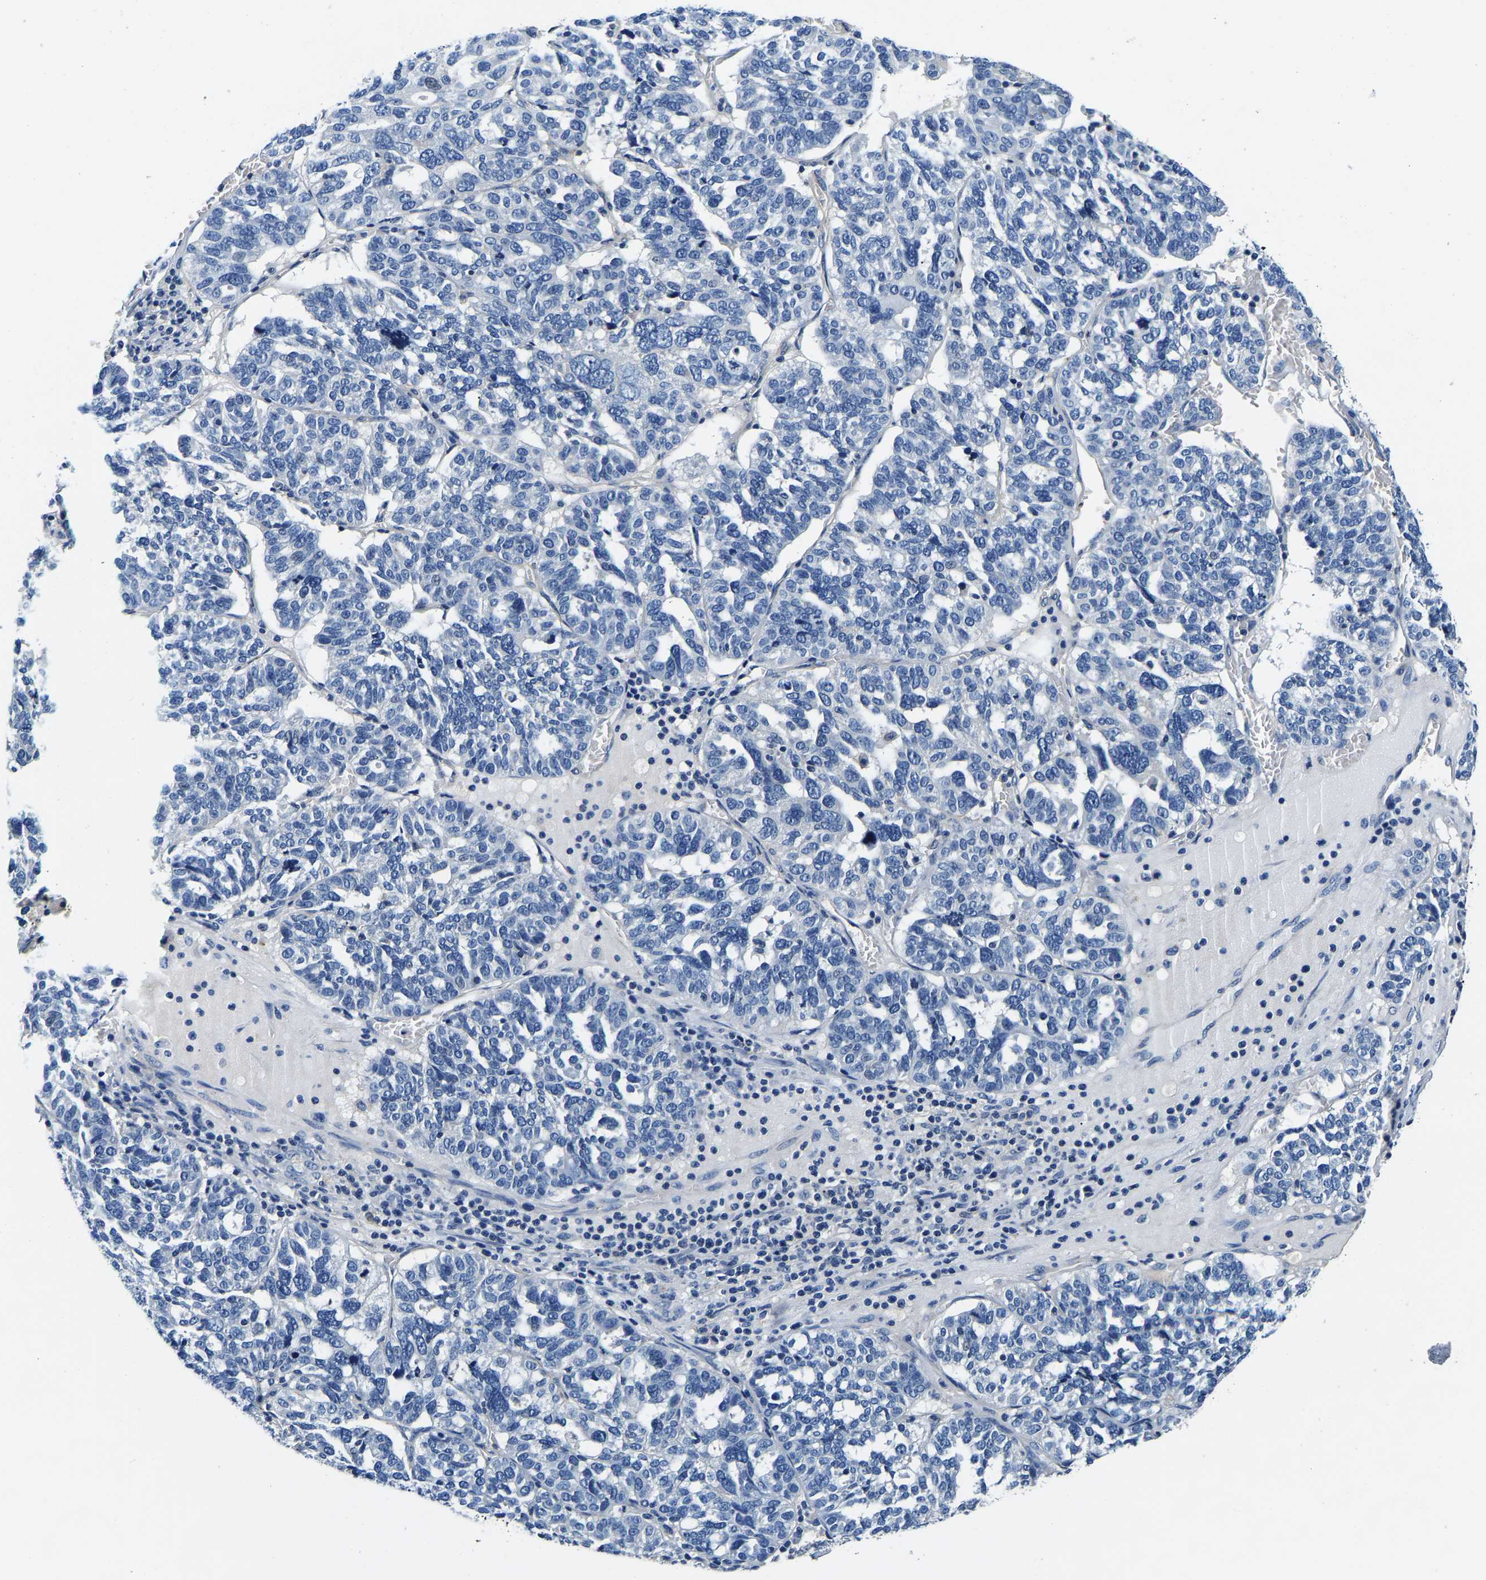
{"staining": {"intensity": "negative", "quantity": "none", "location": "none"}, "tissue": "ovarian cancer", "cell_type": "Tumor cells", "image_type": "cancer", "snomed": [{"axis": "morphology", "description": "Cystadenocarcinoma, serous, NOS"}, {"axis": "topography", "description": "Ovary"}], "caption": "Ovarian serous cystadenocarcinoma was stained to show a protein in brown. There is no significant positivity in tumor cells.", "gene": "SH3GLB1", "patient": {"sex": "female", "age": 59}}